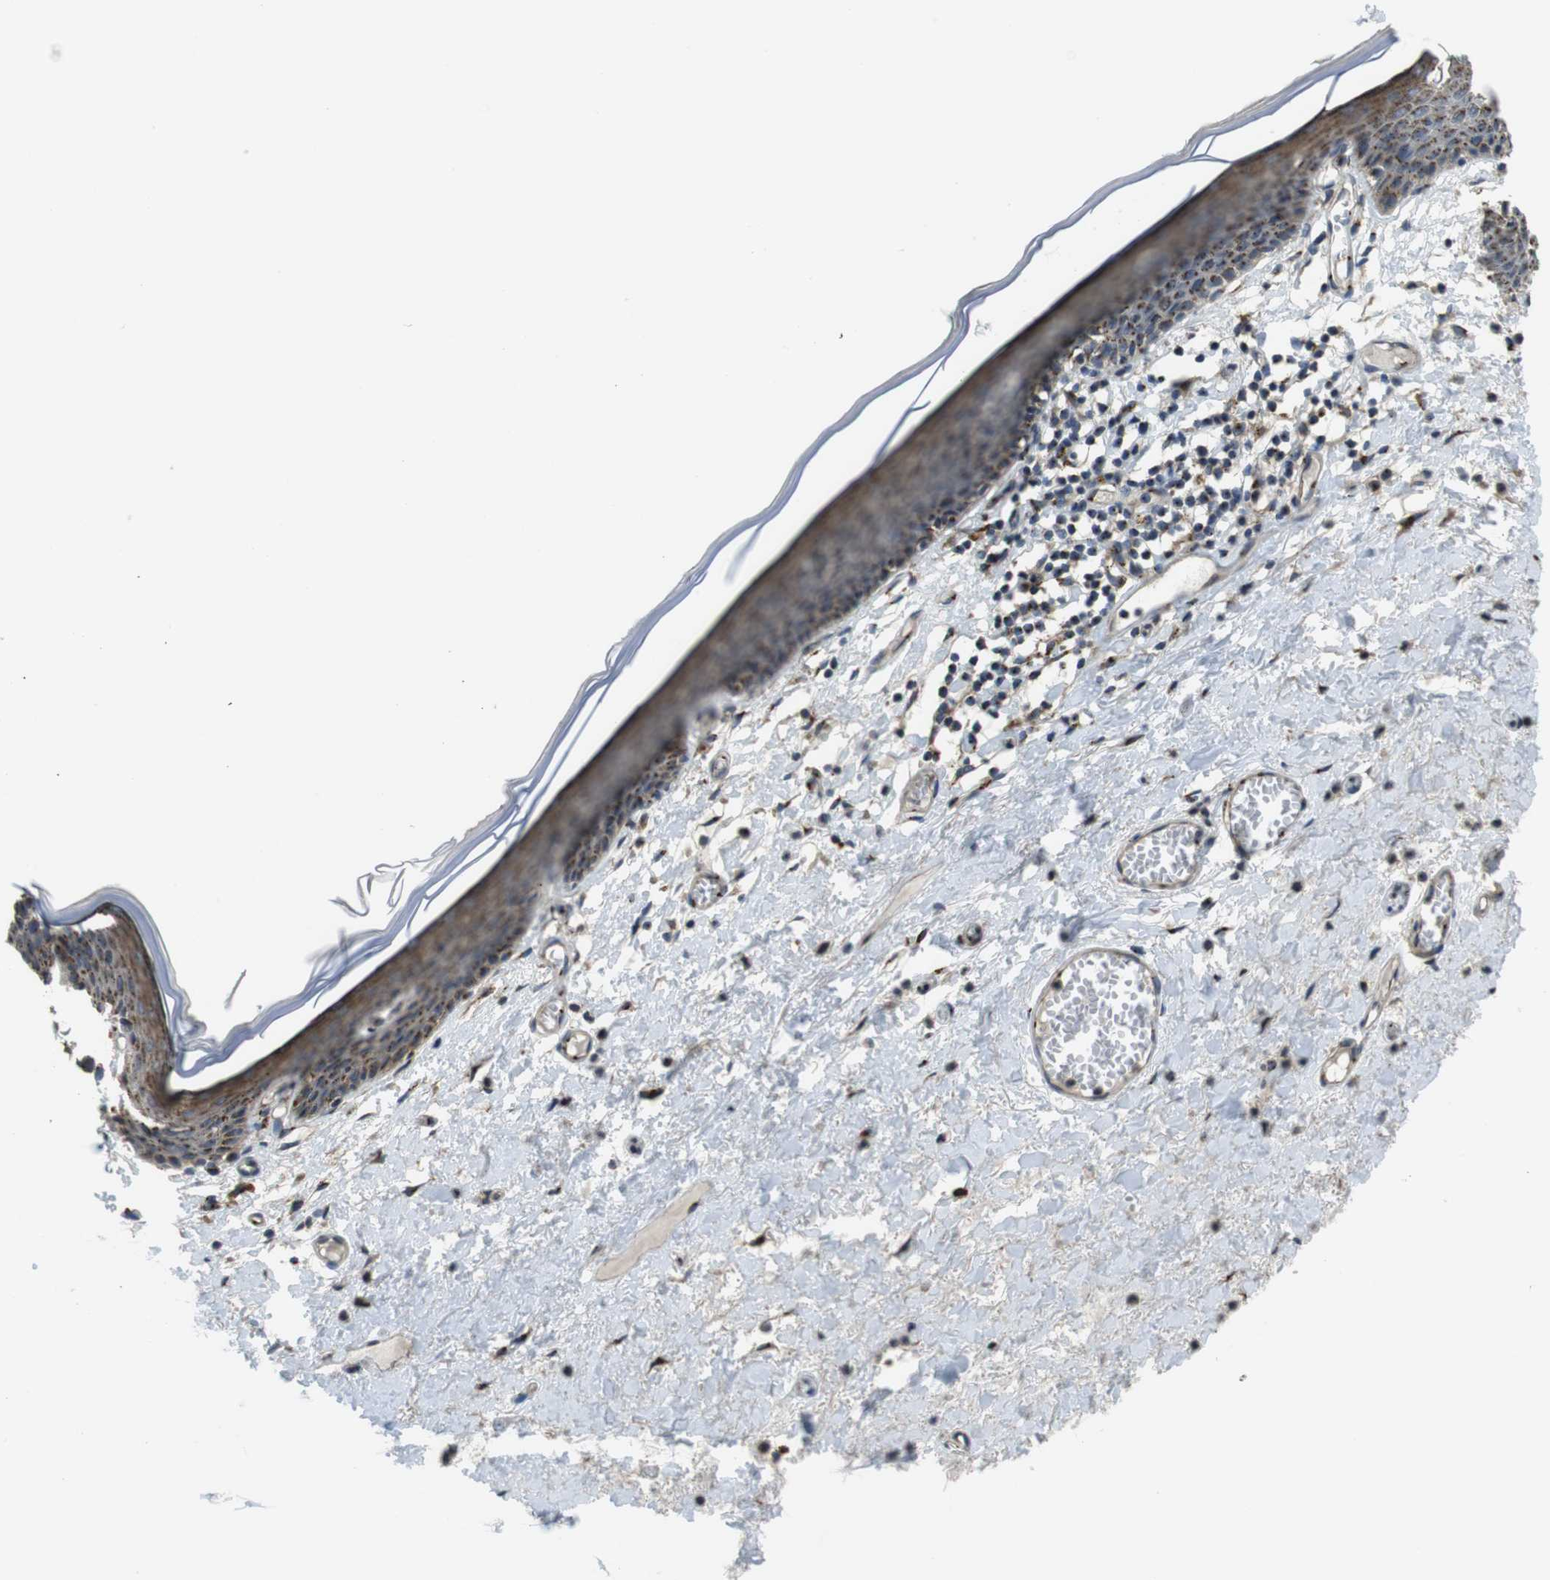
{"staining": {"intensity": "moderate", "quantity": ">75%", "location": "cytoplasmic/membranous"}, "tissue": "skin", "cell_type": "Epidermal cells", "image_type": "normal", "snomed": [{"axis": "morphology", "description": "Normal tissue, NOS"}, {"axis": "topography", "description": "Vulva"}], "caption": "DAB (3,3'-diaminobenzidine) immunohistochemical staining of benign skin displays moderate cytoplasmic/membranous protein positivity in about >75% of epidermal cells.", "gene": "RAB6A", "patient": {"sex": "female", "age": 54}}